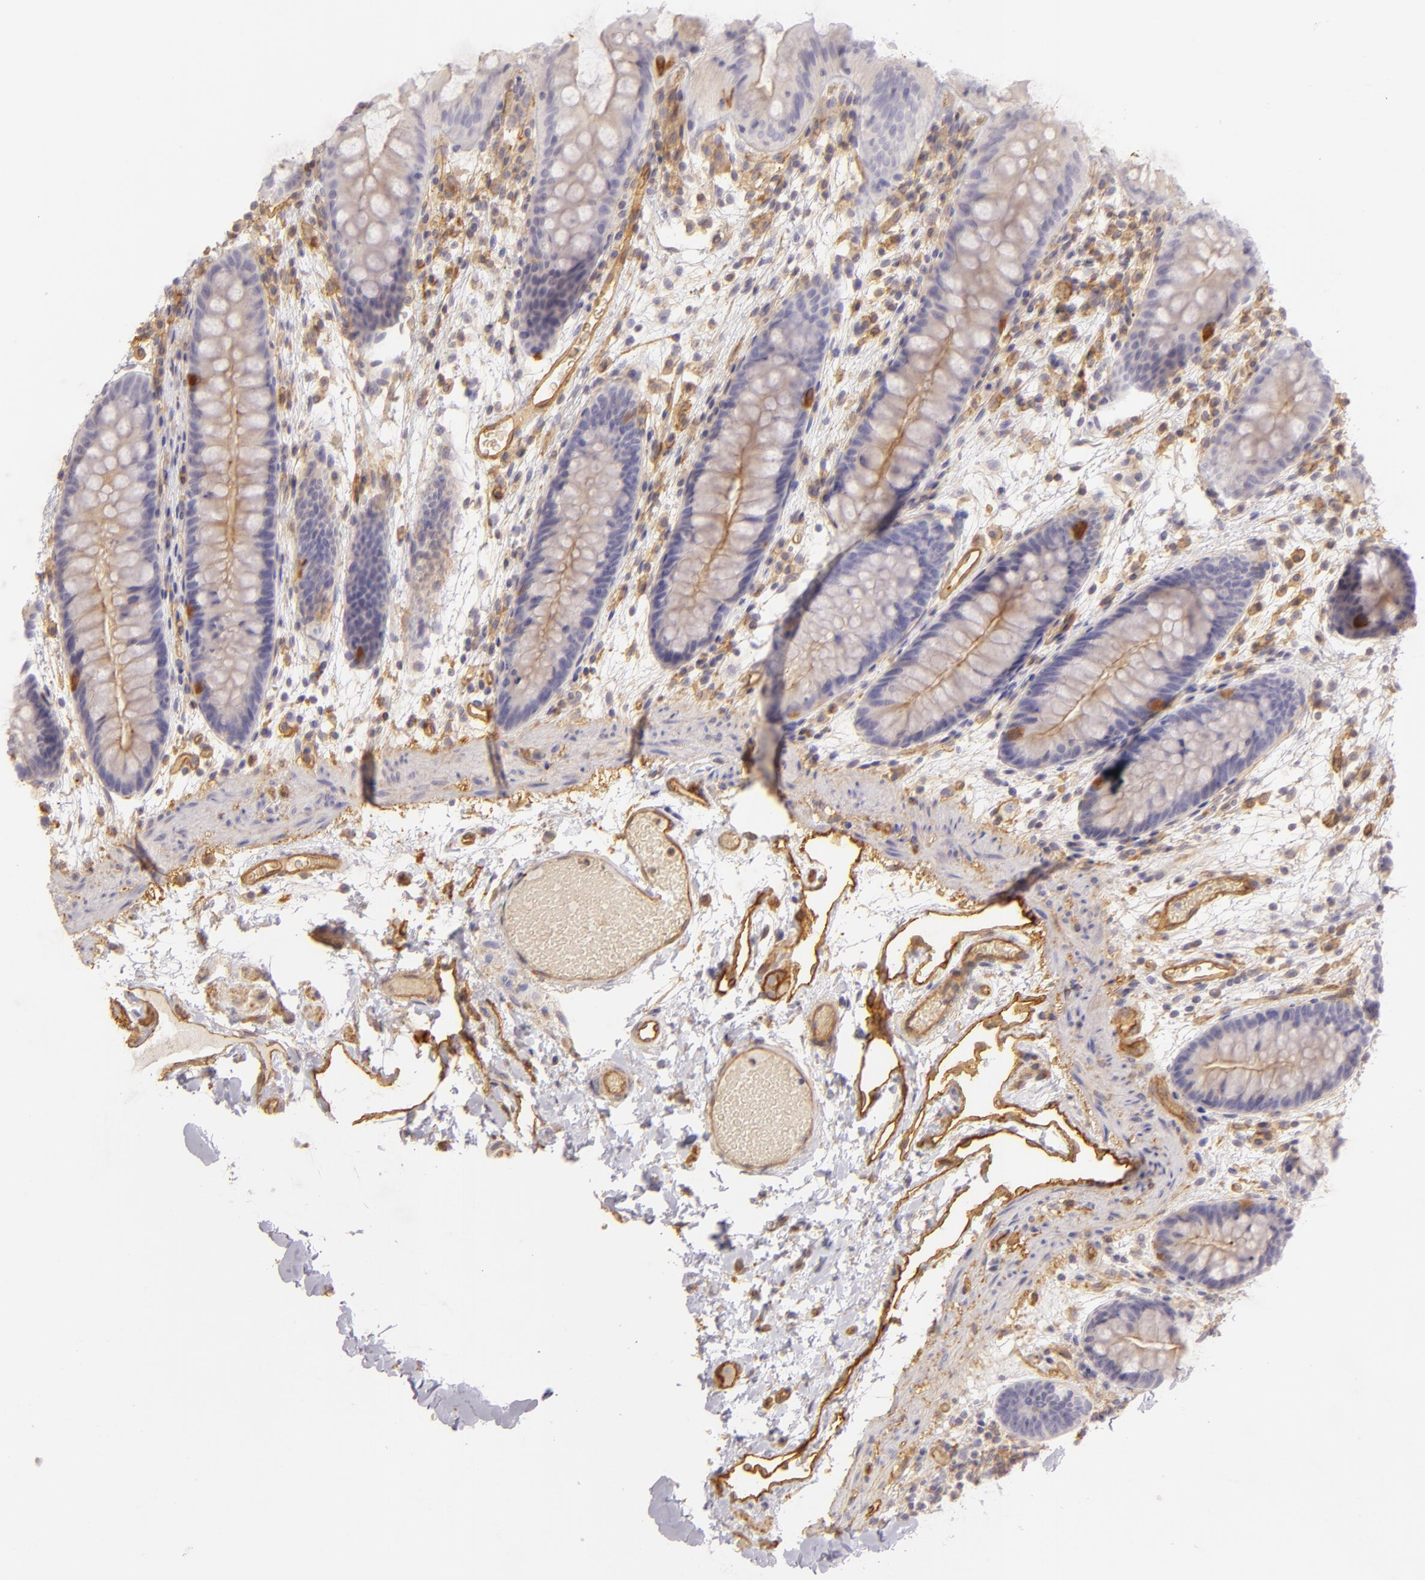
{"staining": {"intensity": "moderate", "quantity": ">75%", "location": "cytoplasmic/membranous"}, "tissue": "colon", "cell_type": "Endothelial cells", "image_type": "normal", "snomed": [{"axis": "morphology", "description": "Normal tissue, NOS"}, {"axis": "topography", "description": "Smooth muscle"}, {"axis": "topography", "description": "Colon"}], "caption": "Endothelial cells demonstrate moderate cytoplasmic/membranous expression in approximately >75% of cells in benign colon.", "gene": "CD59", "patient": {"sex": "male", "age": 67}}